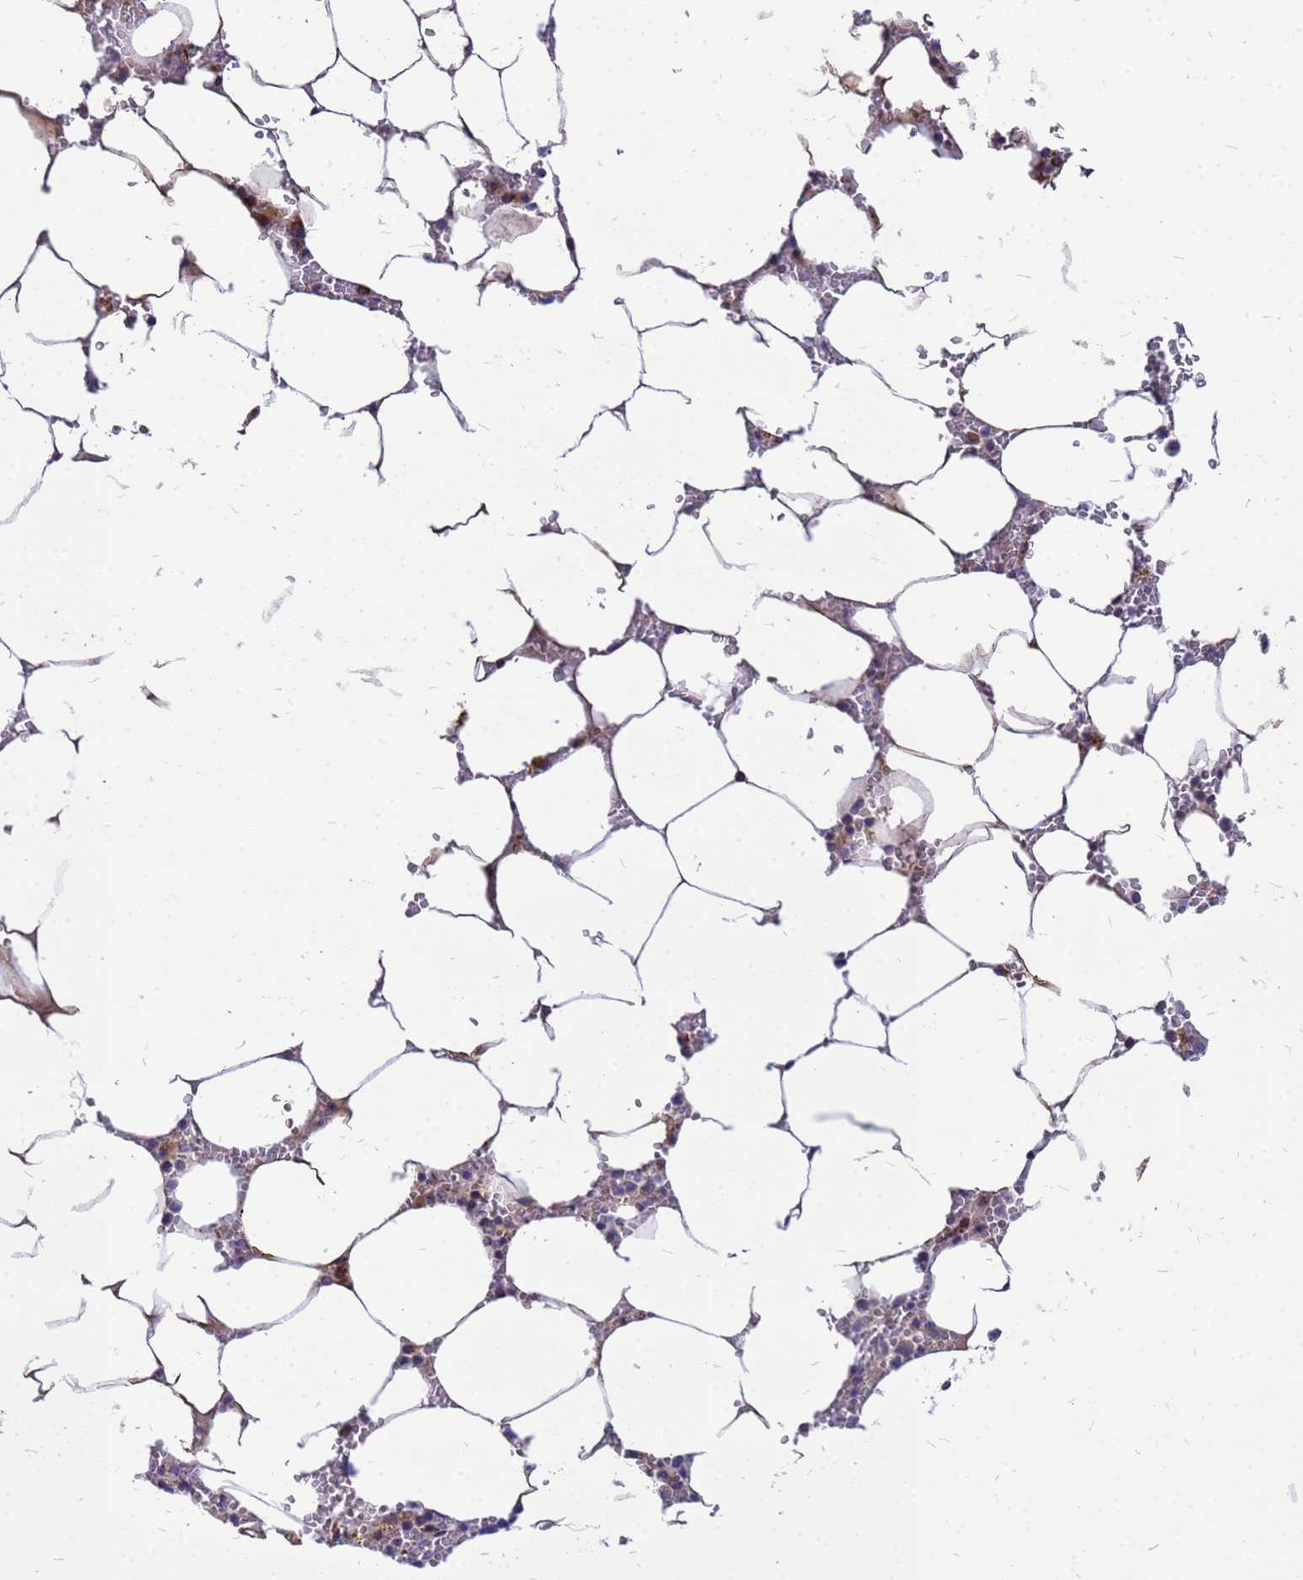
{"staining": {"intensity": "moderate", "quantity": "<25%", "location": "cytoplasmic/membranous"}, "tissue": "bone marrow", "cell_type": "Hematopoietic cells", "image_type": "normal", "snomed": [{"axis": "morphology", "description": "Normal tissue, NOS"}, {"axis": "topography", "description": "Bone marrow"}], "caption": "IHC of benign human bone marrow shows low levels of moderate cytoplasmic/membranous expression in about <25% of hematopoietic cells. (DAB IHC, brown staining for protein, blue staining for nuclei).", "gene": "CMC4", "patient": {"sex": "male", "age": 70}}